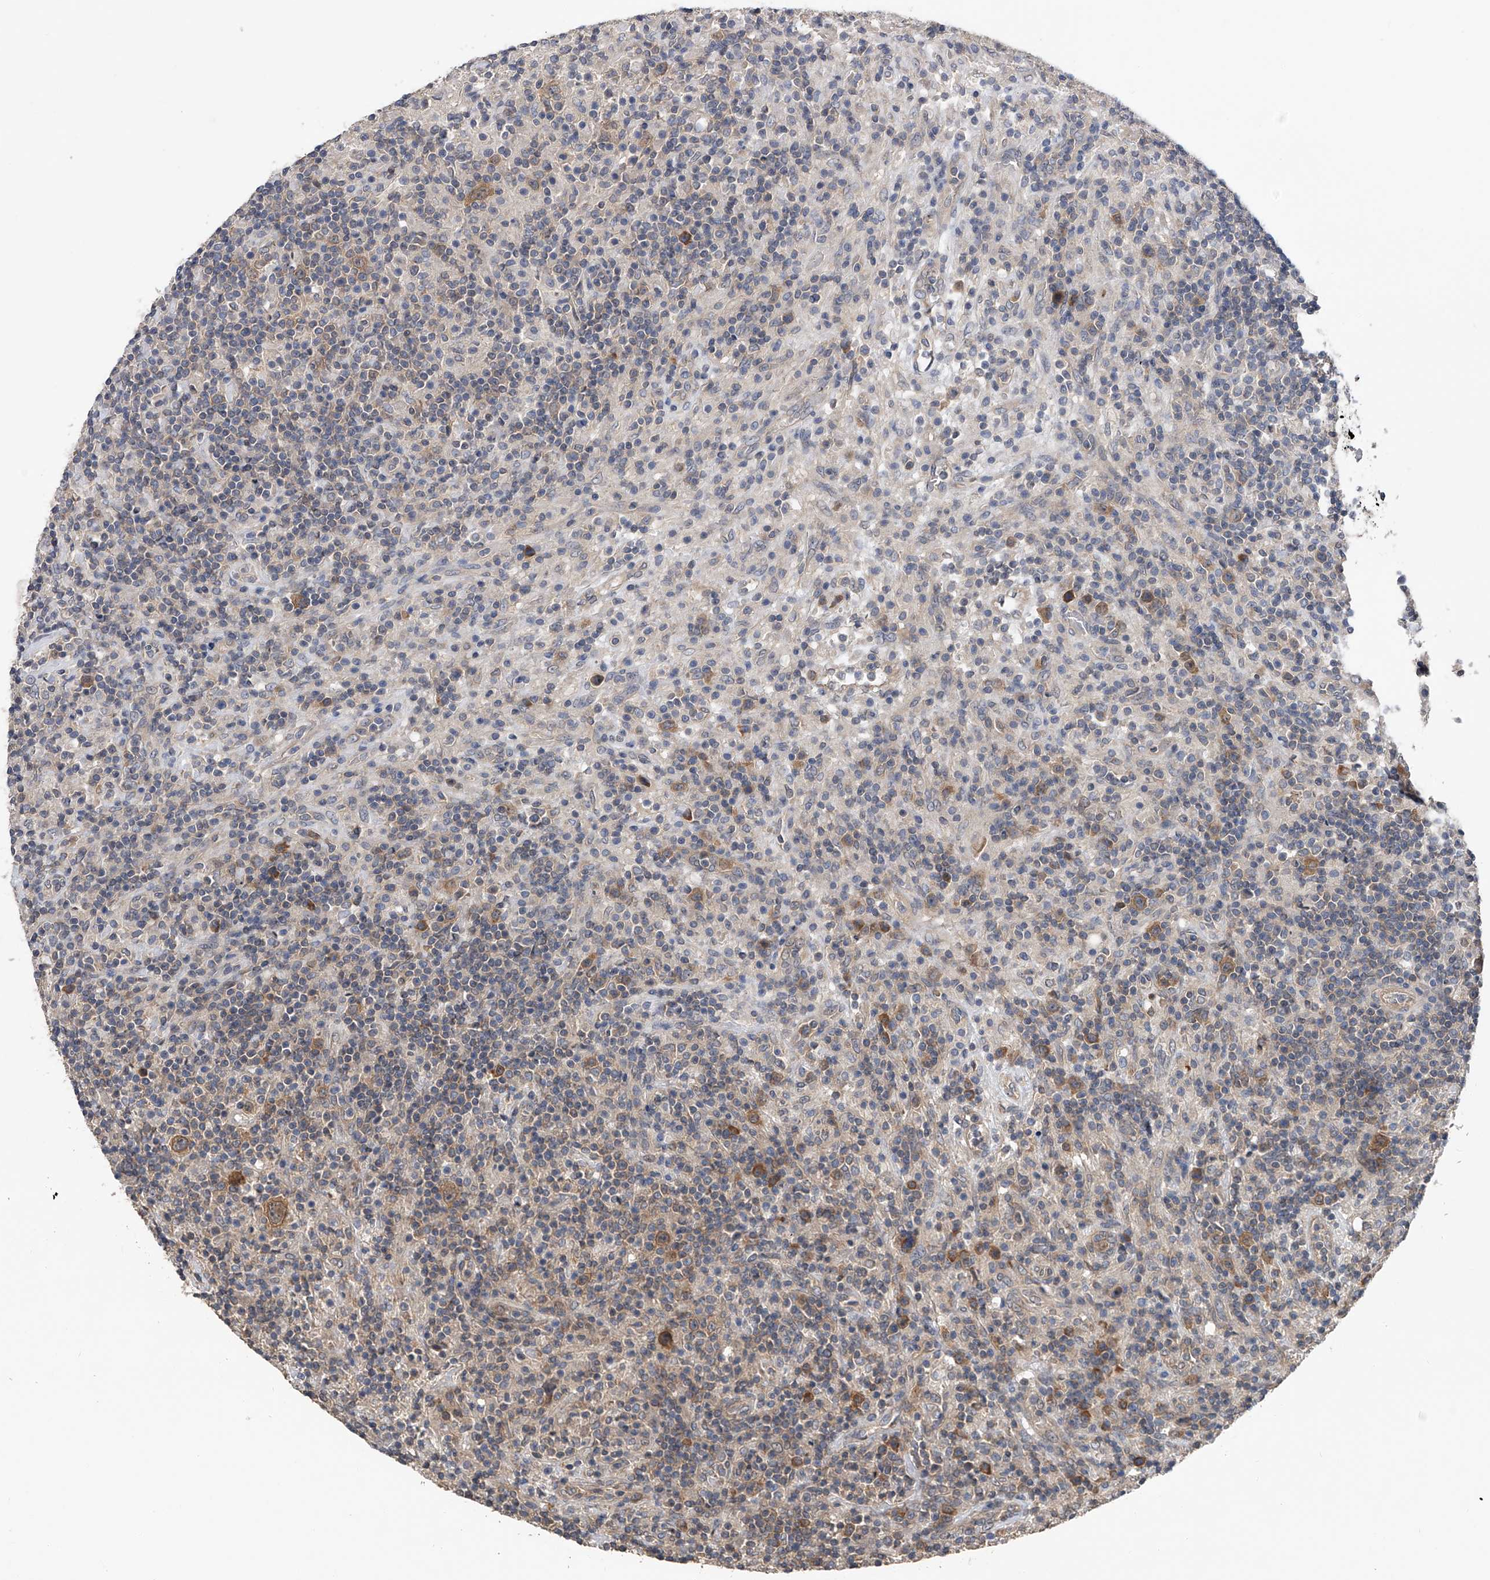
{"staining": {"intensity": "moderate", "quantity": ">75%", "location": "cytoplasmic/membranous"}, "tissue": "lymphoma", "cell_type": "Tumor cells", "image_type": "cancer", "snomed": [{"axis": "morphology", "description": "Hodgkin's disease, NOS"}, {"axis": "topography", "description": "Lymph node"}], "caption": "Lymphoma stained with a brown dye displays moderate cytoplasmic/membranous positive expression in approximately >75% of tumor cells.", "gene": "CFAP298", "patient": {"sex": "male", "age": 70}}